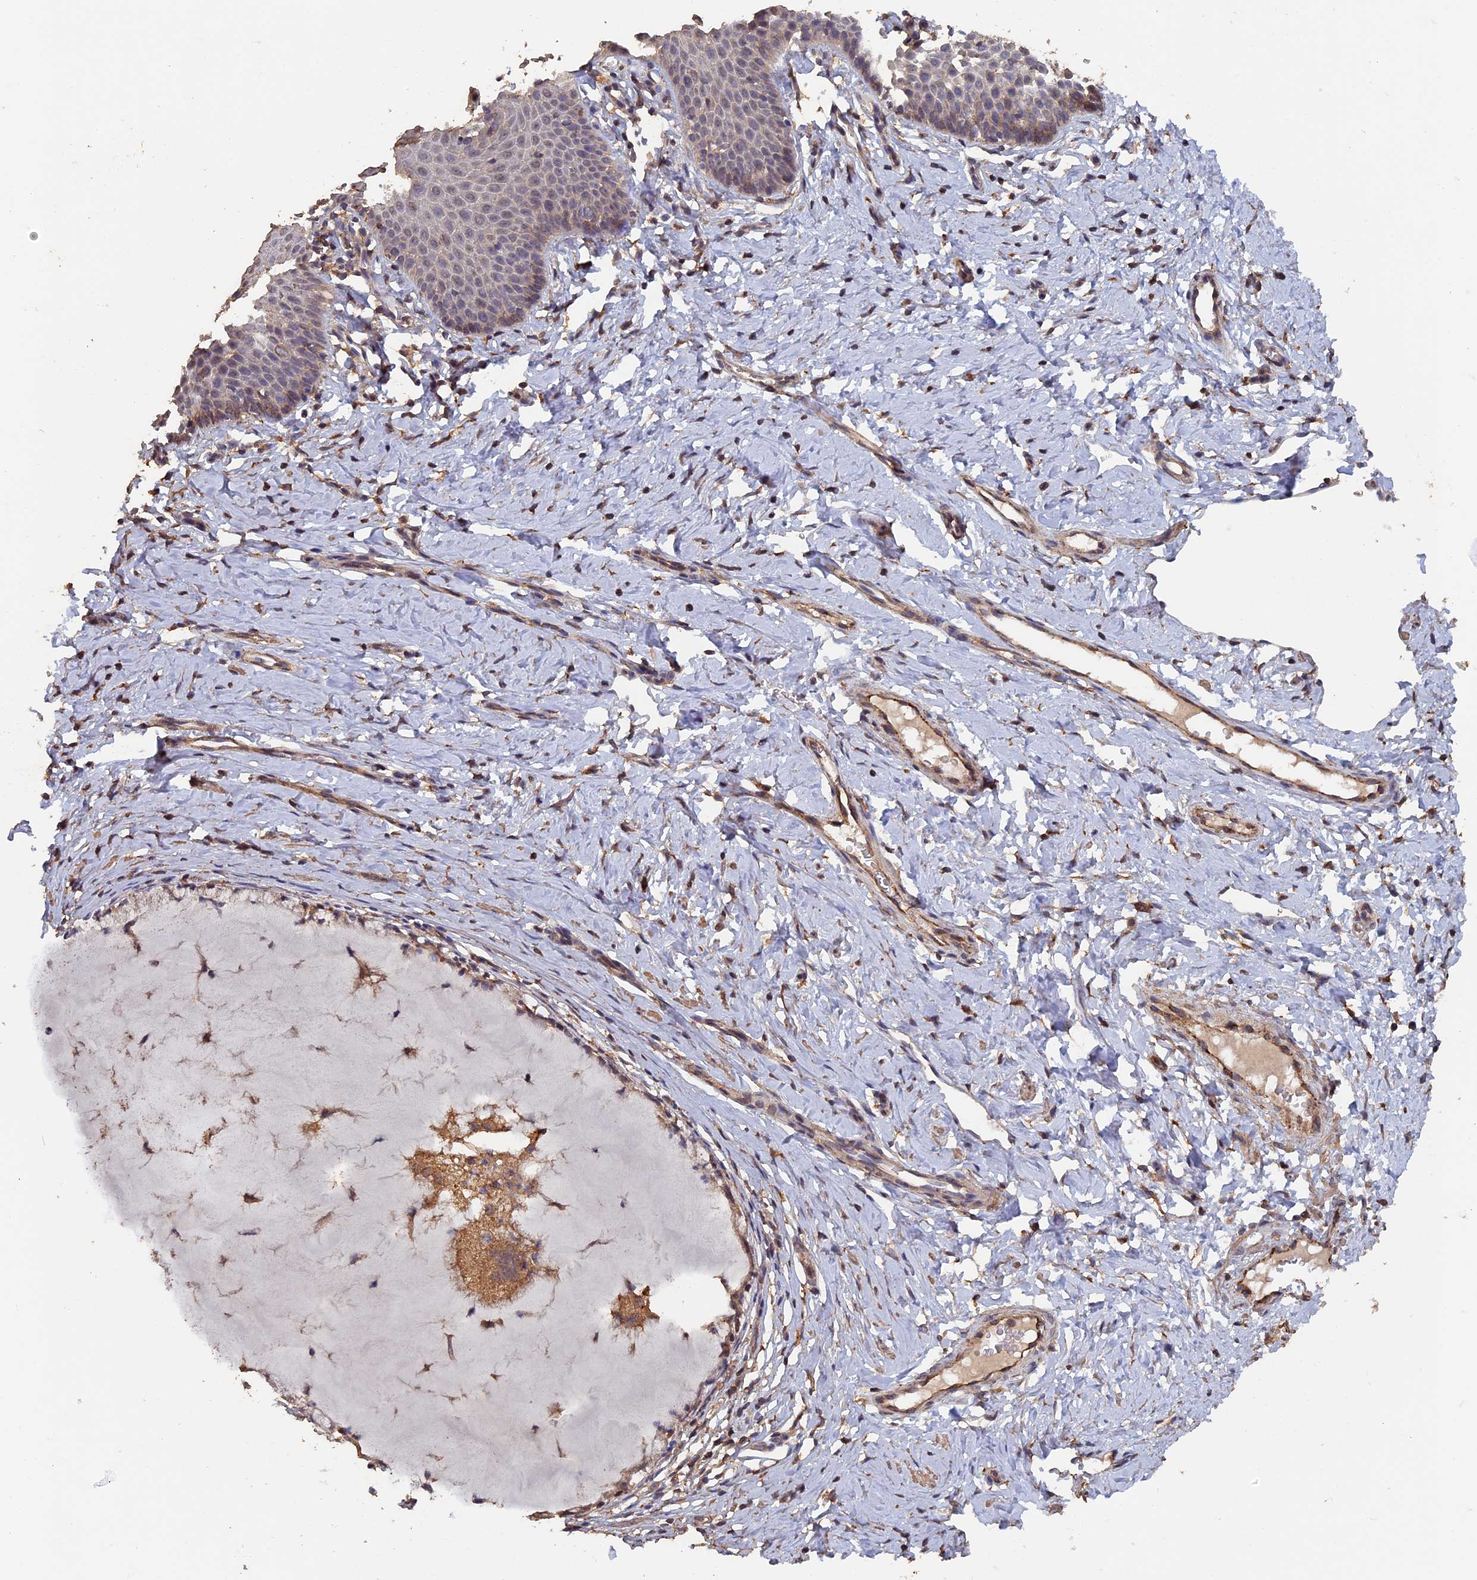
{"staining": {"intensity": "moderate", "quantity": ">75%", "location": "cytoplasmic/membranous"}, "tissue": "cervix", "cell_type": "Glandular cells", "image_type": "normal", "snomed": [{"axis": "morphology", "description": "Normal tissue, NOS"}, {"axis": "topography", "description": "Cervix"}], "caption": "A micrograph showing moderate cytoplasmic/membranous expression in approximately >75% of glandular cells in normal cervix, as visualized by brown immunohistochemical staining.", "gene": "PIGQ", "patient": {"sex": "female", "age": 36}}